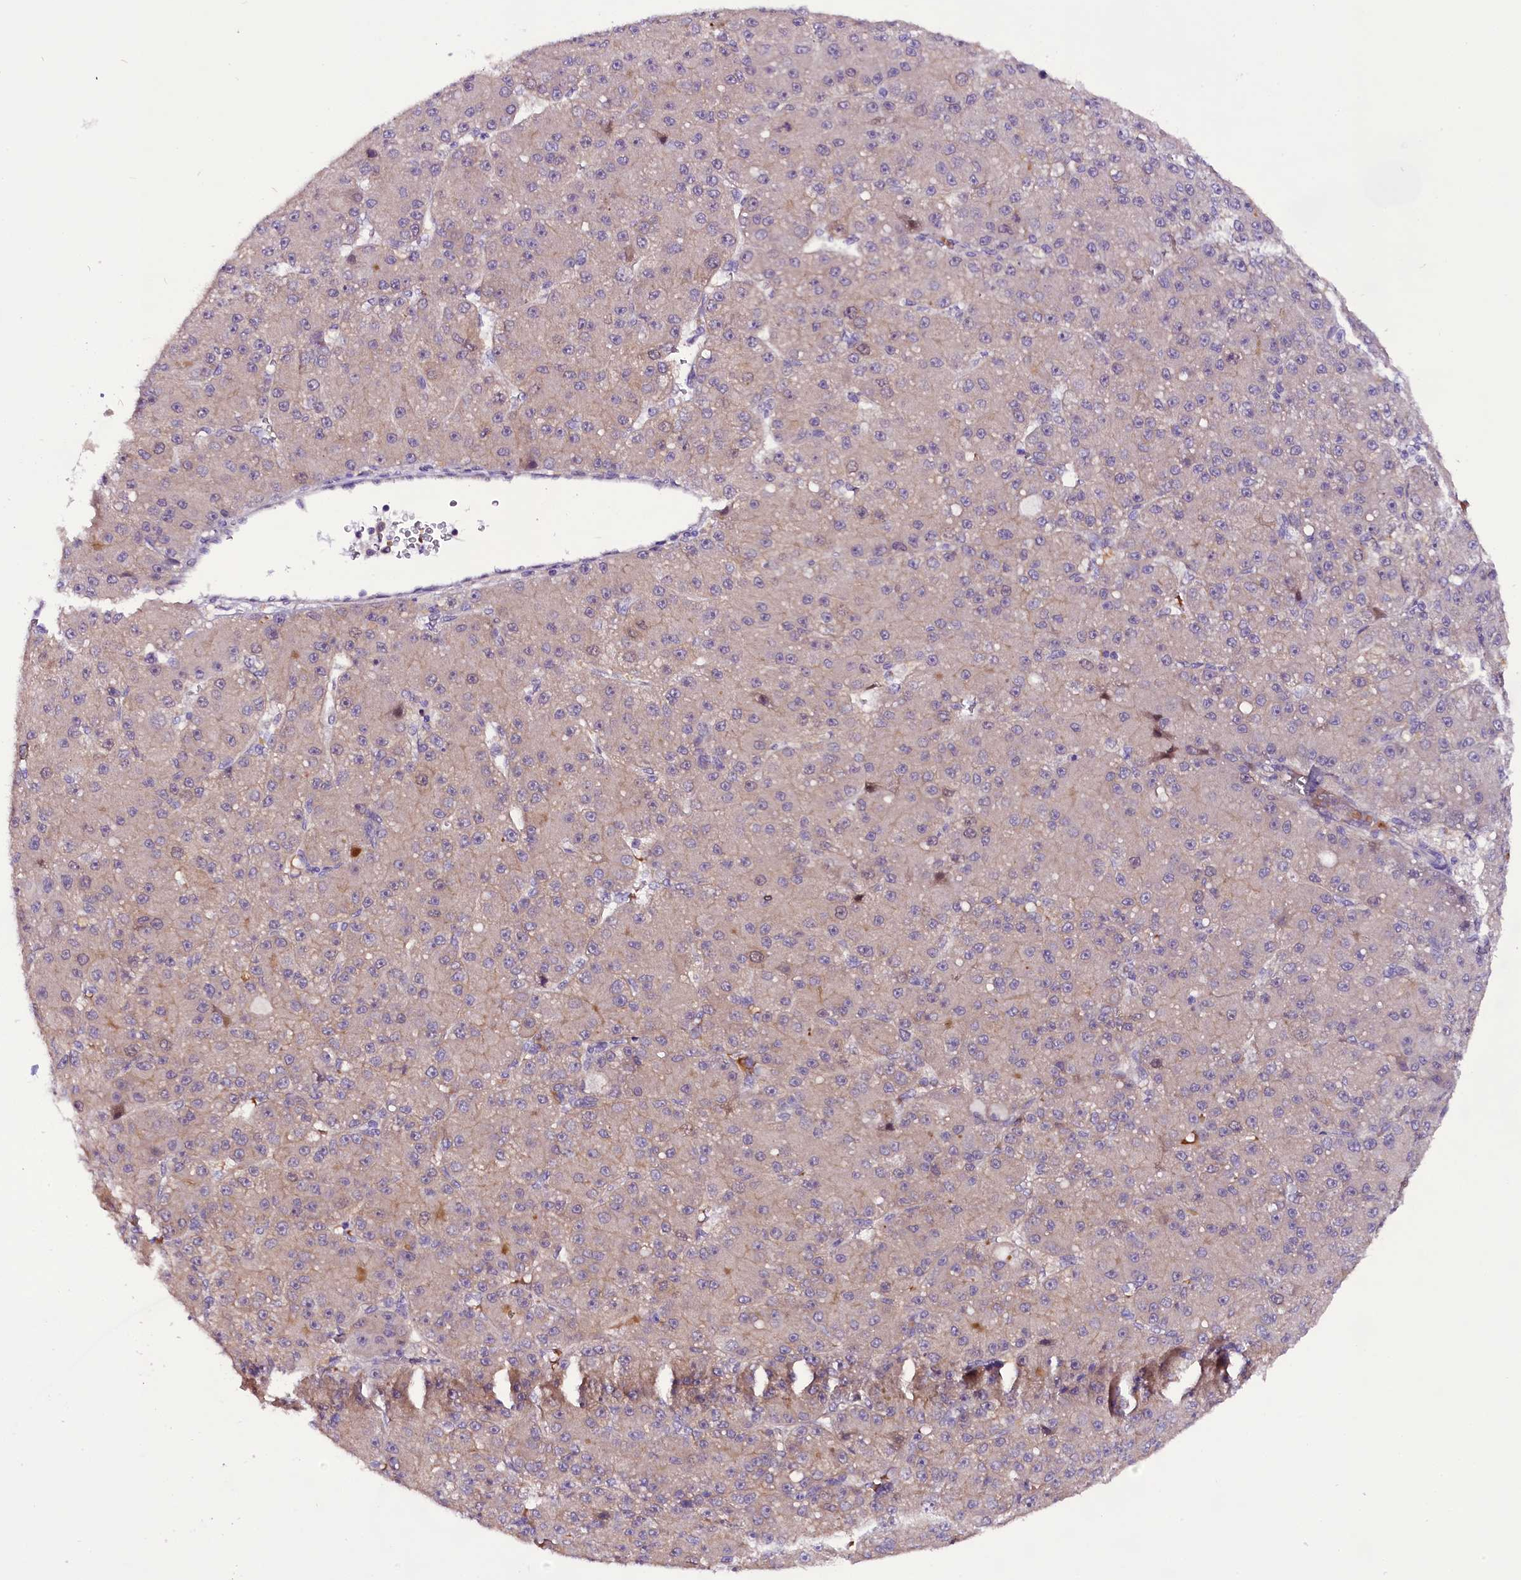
{"staining": {"intensity": "negative", "quantity": "none", "location": "none"}, "tissue": "liver cancer", "cell_type": "Tumor cells", "image_type": "cancer", "snomed": [{"axis": "morphology", "description": "Carcinoma, Hepatocellular, NOS"}, {"axis": "topography", "description": "Liver"}], "caption": "An immunohistochemistry (IHC) histopathology image of liver cancer (hepatocellular carcinoma) is shown. There is no staining in tumor cells of liver cancer (hepatocellular carcinoma). (Brightfield microscopy of DAB (3,3'-diaminobenzidine) immunohistochemistry at high magnification).", "gene": "C9orf40", "patient": {"sex": "male", "age": 67}}